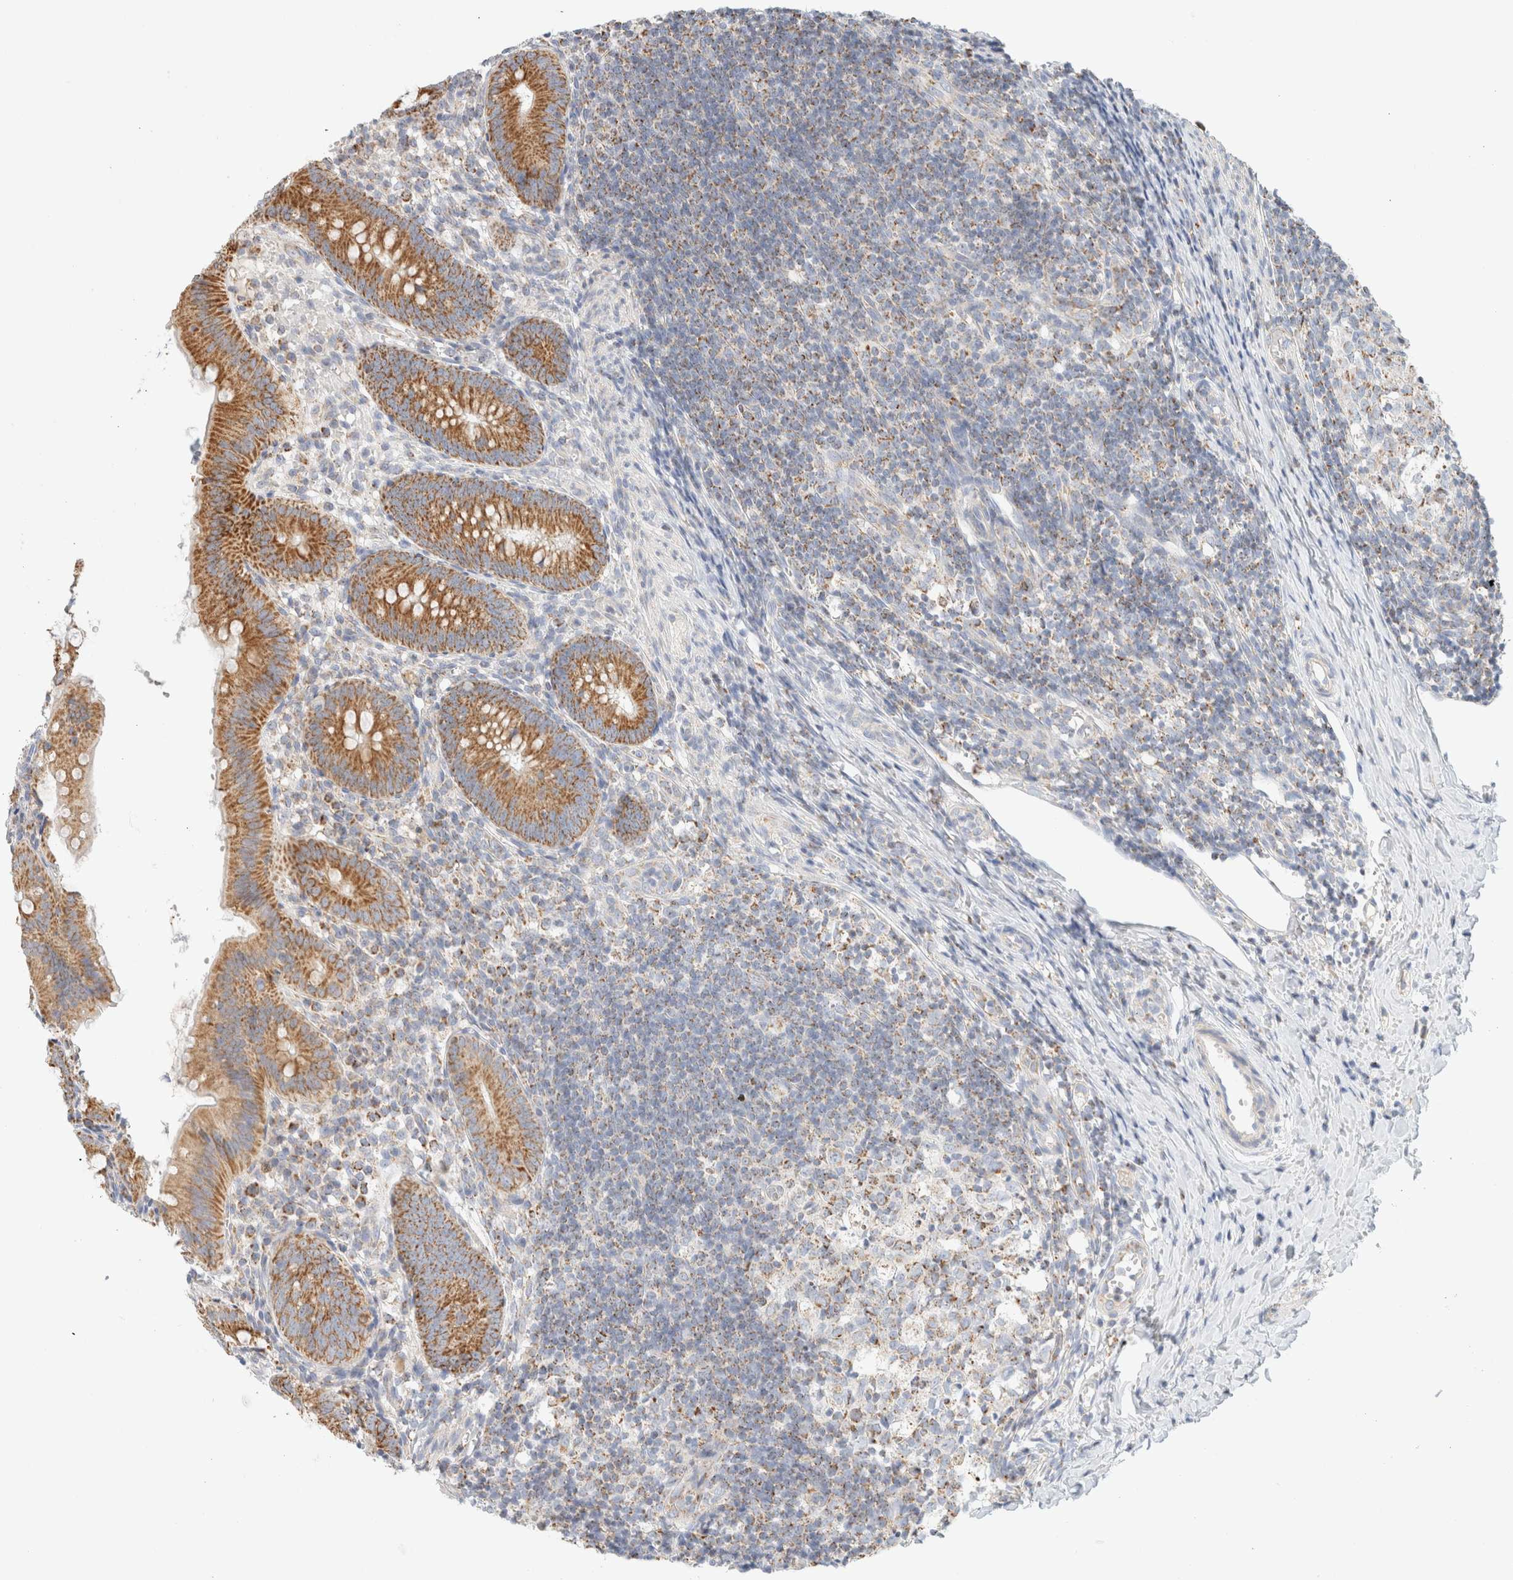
{"staining": {"intensity": "moderate", "quantity": ">75%", "location": "cytoplasmic/membranous"}, "tissue": "appendix", "cell_type": "Glandular cells", "image_type": "normal", "snomed": [{"axis": "morphology", "description": "Normal tissue, NOS"}, {"axis": "topography", "description": "Appendix"}], "caption": "Immunohistochemistry (IHC) (DAB) staining of benign human appendix exhibits moderate cytoplasmic/membranous protein expression in about >75% of glandular cells.", "gene": "HDHD3", "patient": {"sex": "male", "age": 1}}